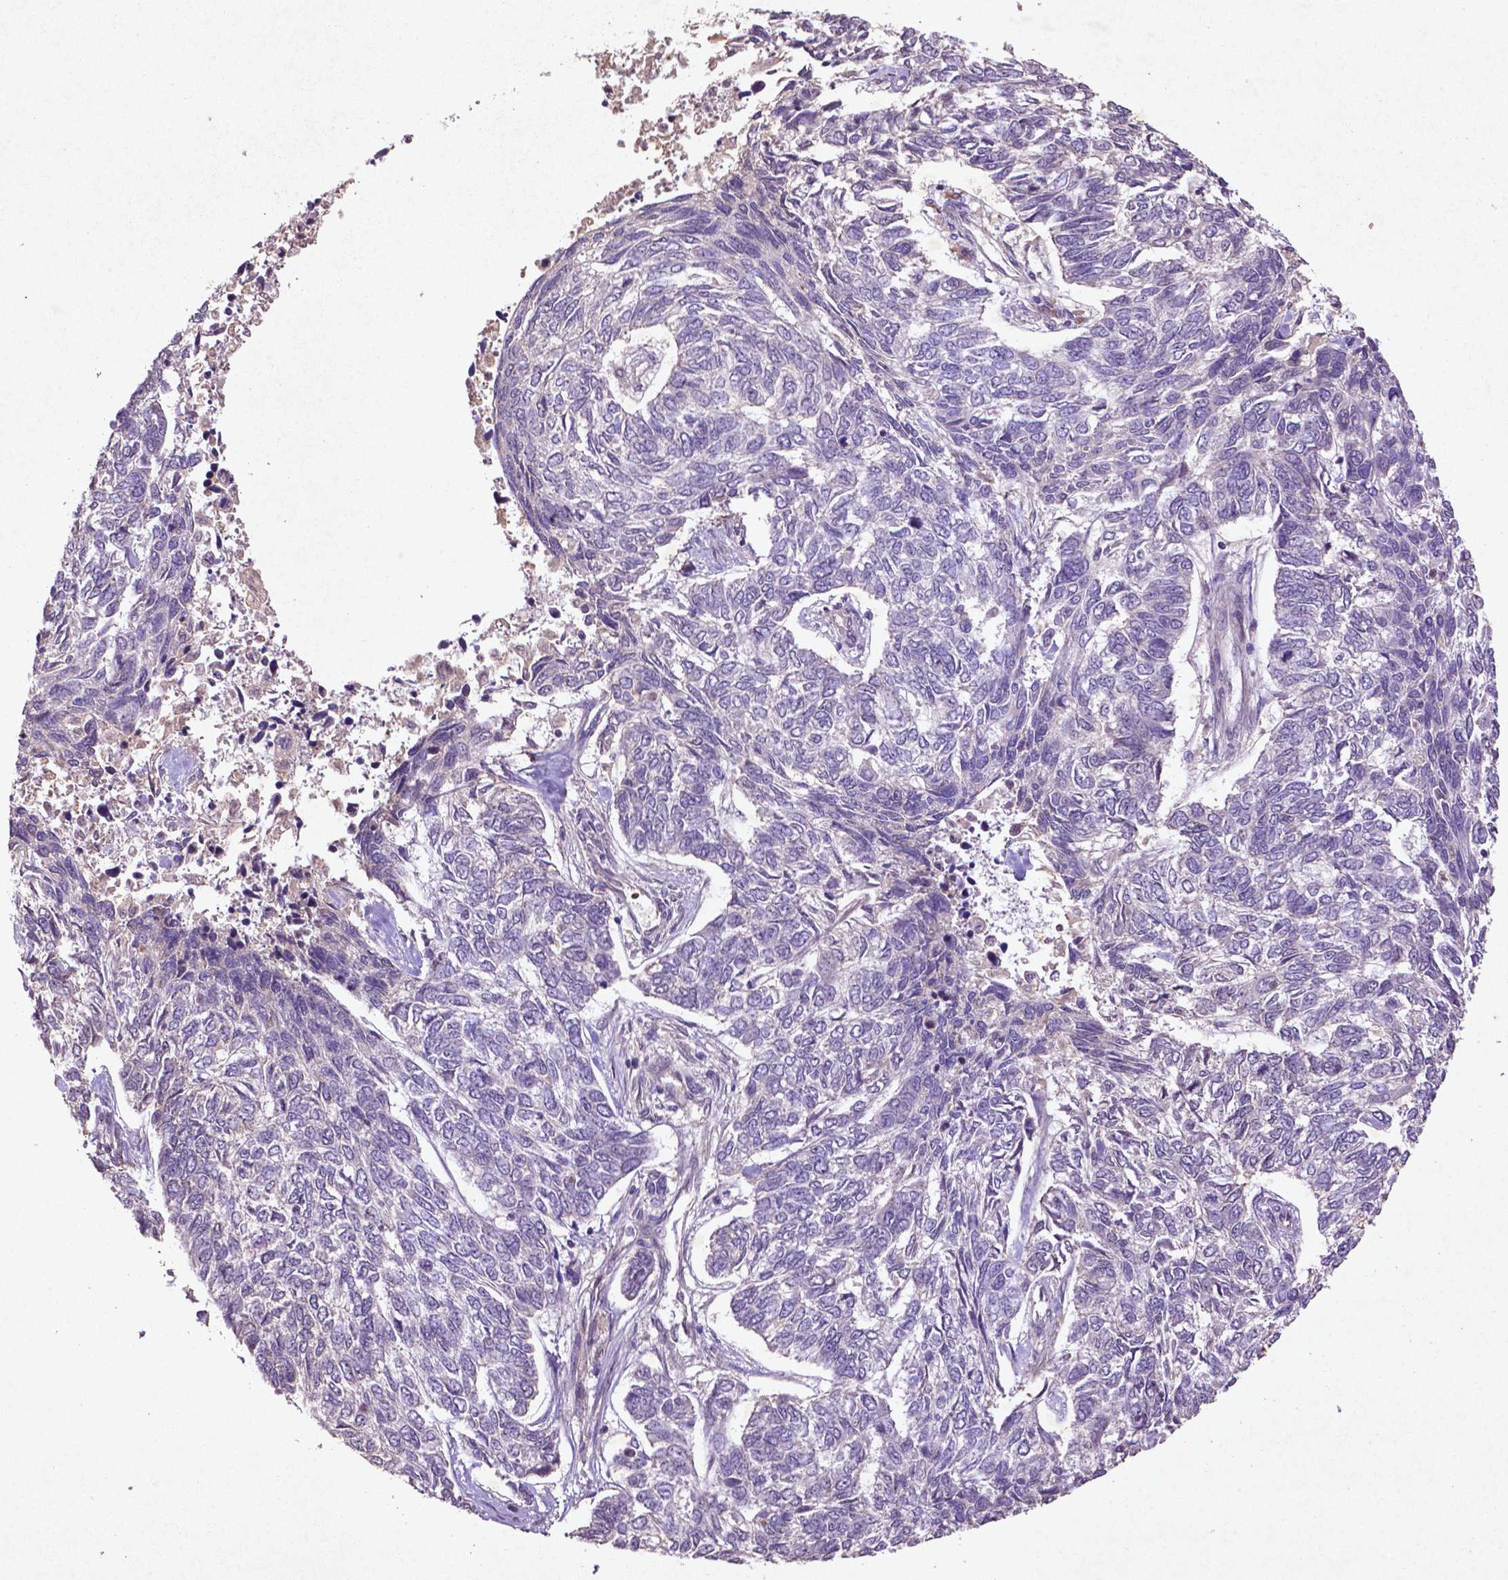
{"staining": {"intensity": "negative", "quantity": "none", "location": "none"}, "tissue": "skin cancer", "cell_type": "Tumor cells", "image_type": "cancer", "snomed": [{"axis": "morphology", "description": "Basal cell carcinoma"}, {"axis": "topography", "description": "Skin"}], "caption": "Tumor cells are negative for brown protein staining in skin basal cell carcinoma.", "gene": "COQ2", "patient": {"sex": "female", "age": 65}}